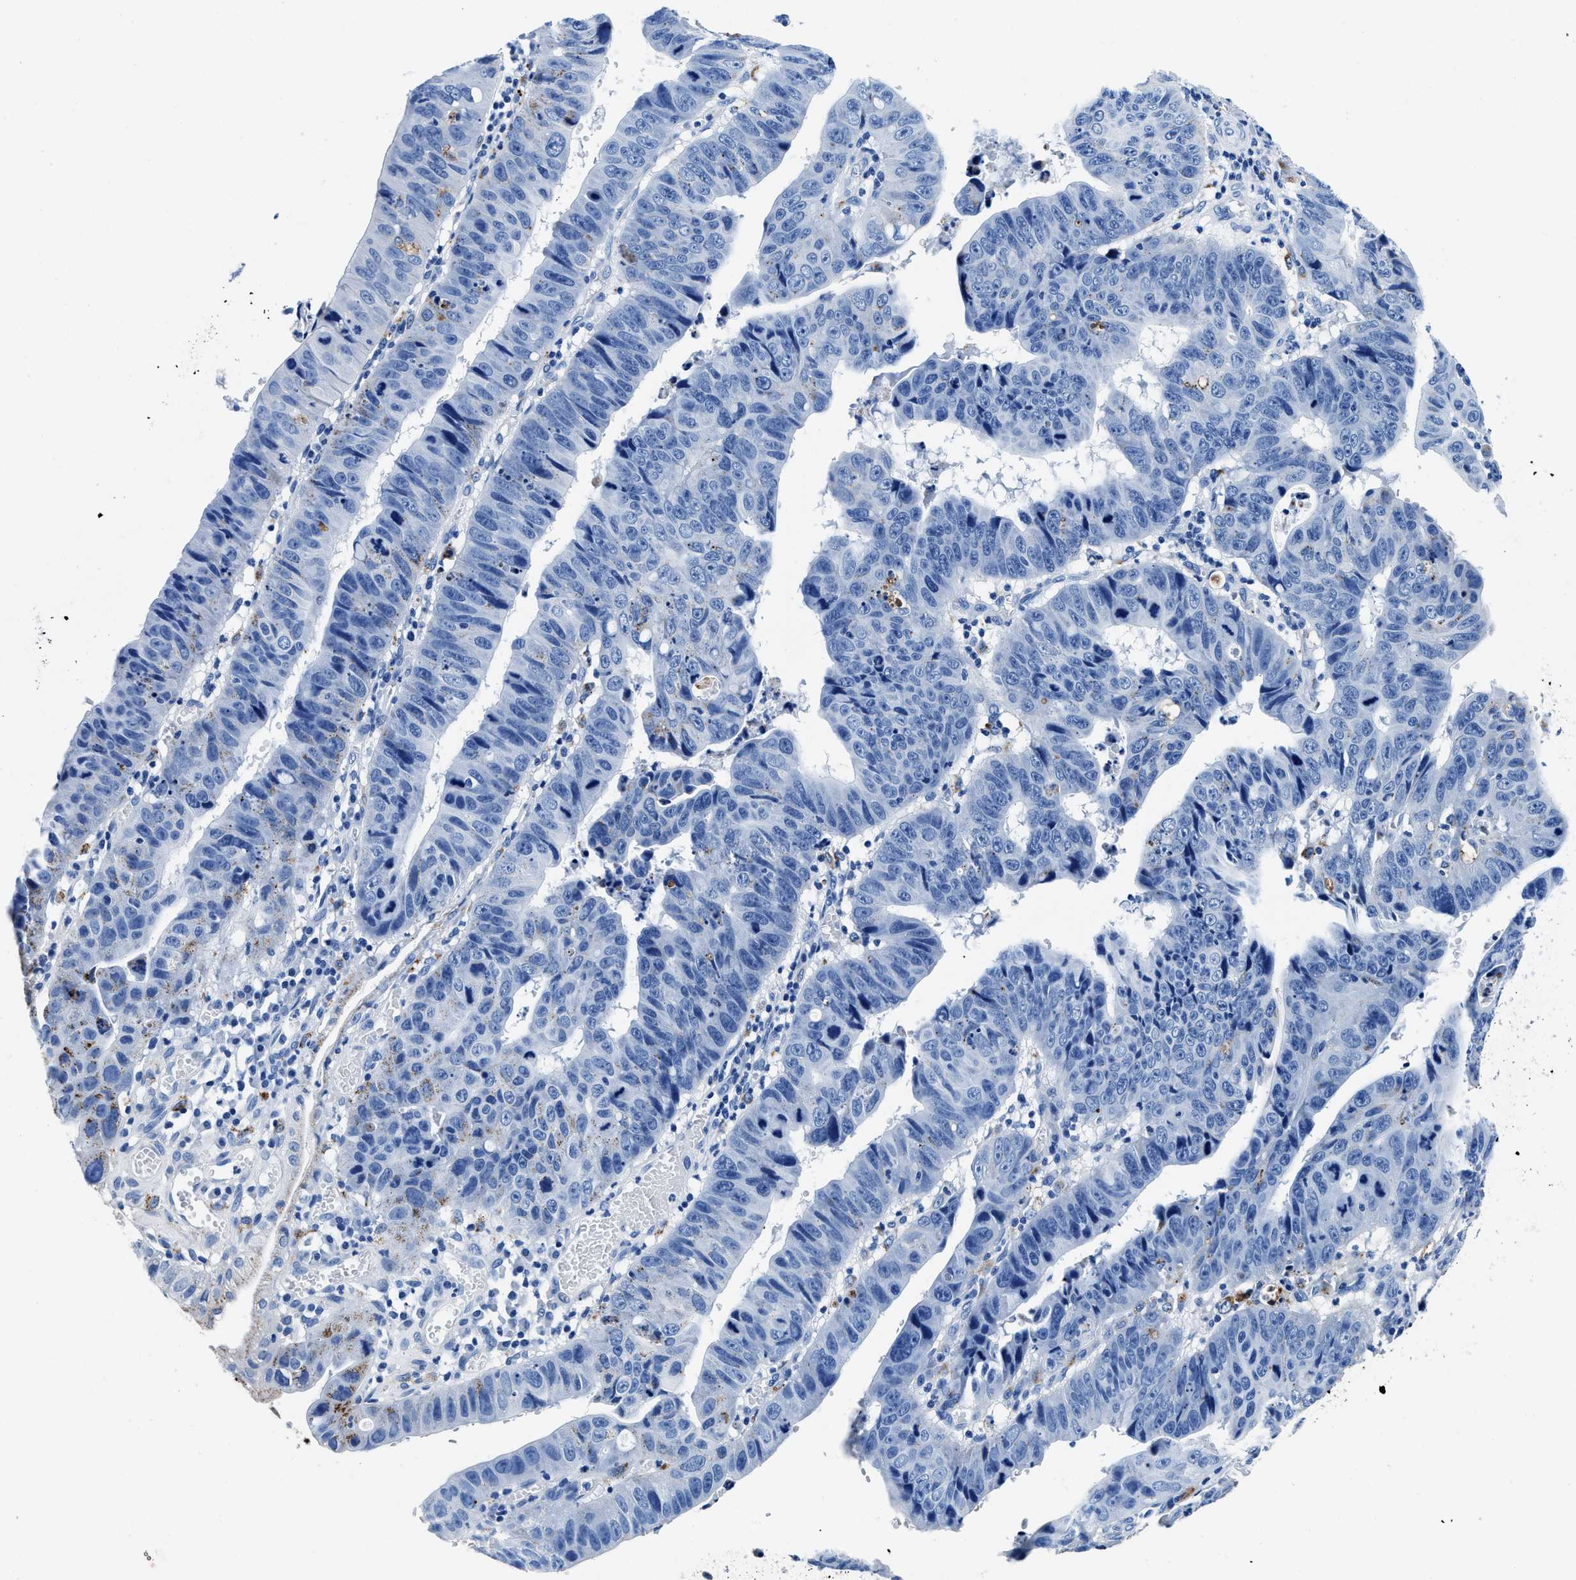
{"staining": {"intensity": "negative", "quantity": "none", "location": "none"}, "tissue": "stomach cancer", "cell_type": "Tumor cells", "image_type": "cancer", "snomed": [{"axis": "morphology", "description": "Adenocarcinoma, NOS"}, {"axis": "topography", "description": "Stomach"}], "caption": "An image of stomach cancer (adenocarcinoma) stained for a protein demonstrates no brown staining in tumor cells.", "gene": "OR14K1", "patient": {"sex": "male", "age": 59}}